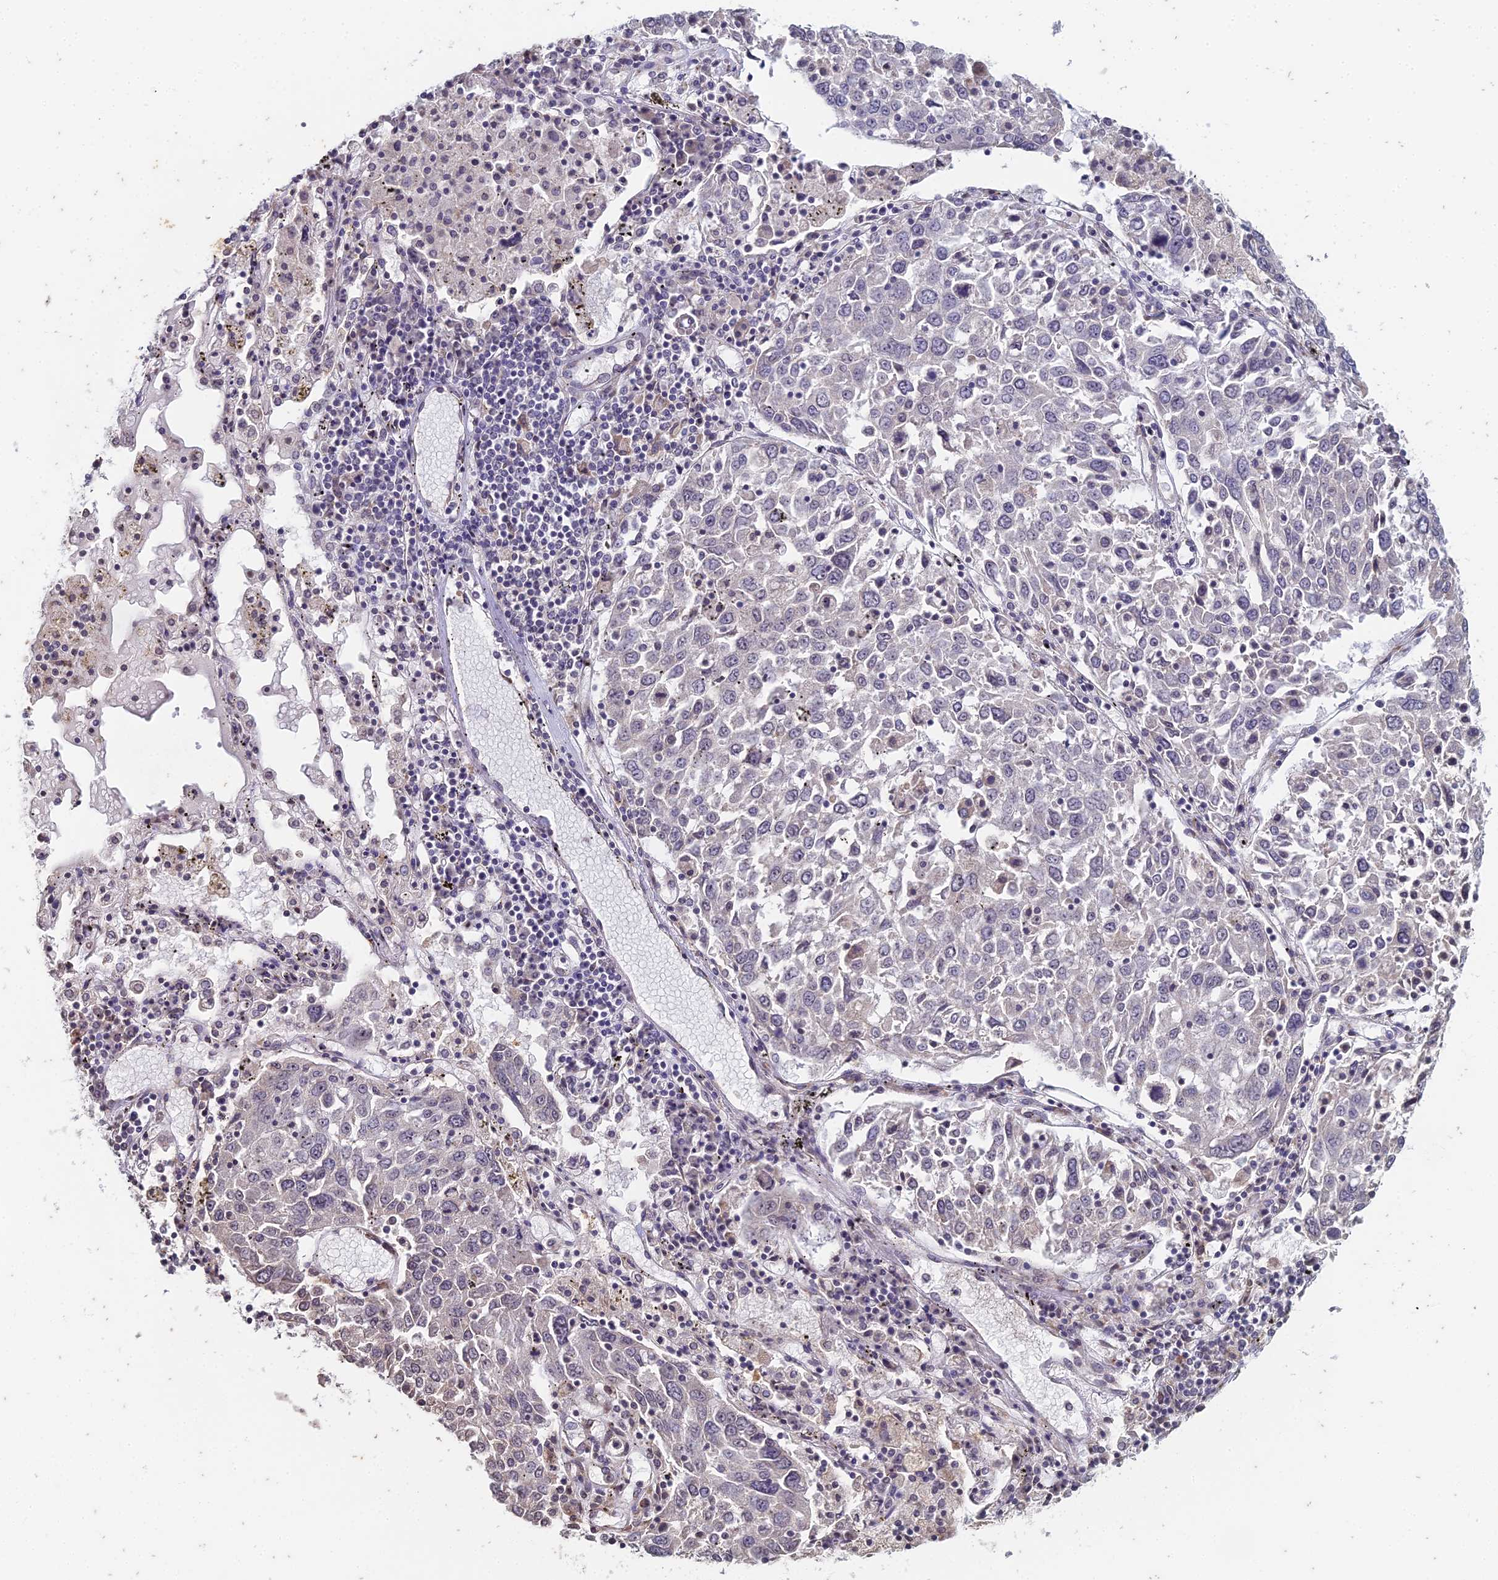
{"staining": {"intensity": "negative", "quantity": "none", "location": "none"}, "tissue": "lung cancer", "cell_type": "Tumor cells", "image_type": "cancer", "snomed": [{"axis": "morphology", "description": "Squamous cell carcinoma, NOS"}, {"axis": "topography", "description": "Lung"}], "caption": "Lung squamous cell carcinoma was stained to show a protein in brown. There is no significant expression in tumor cells.", "gene": "PRR22", "patient": {"sex": "male", "age": 65}}